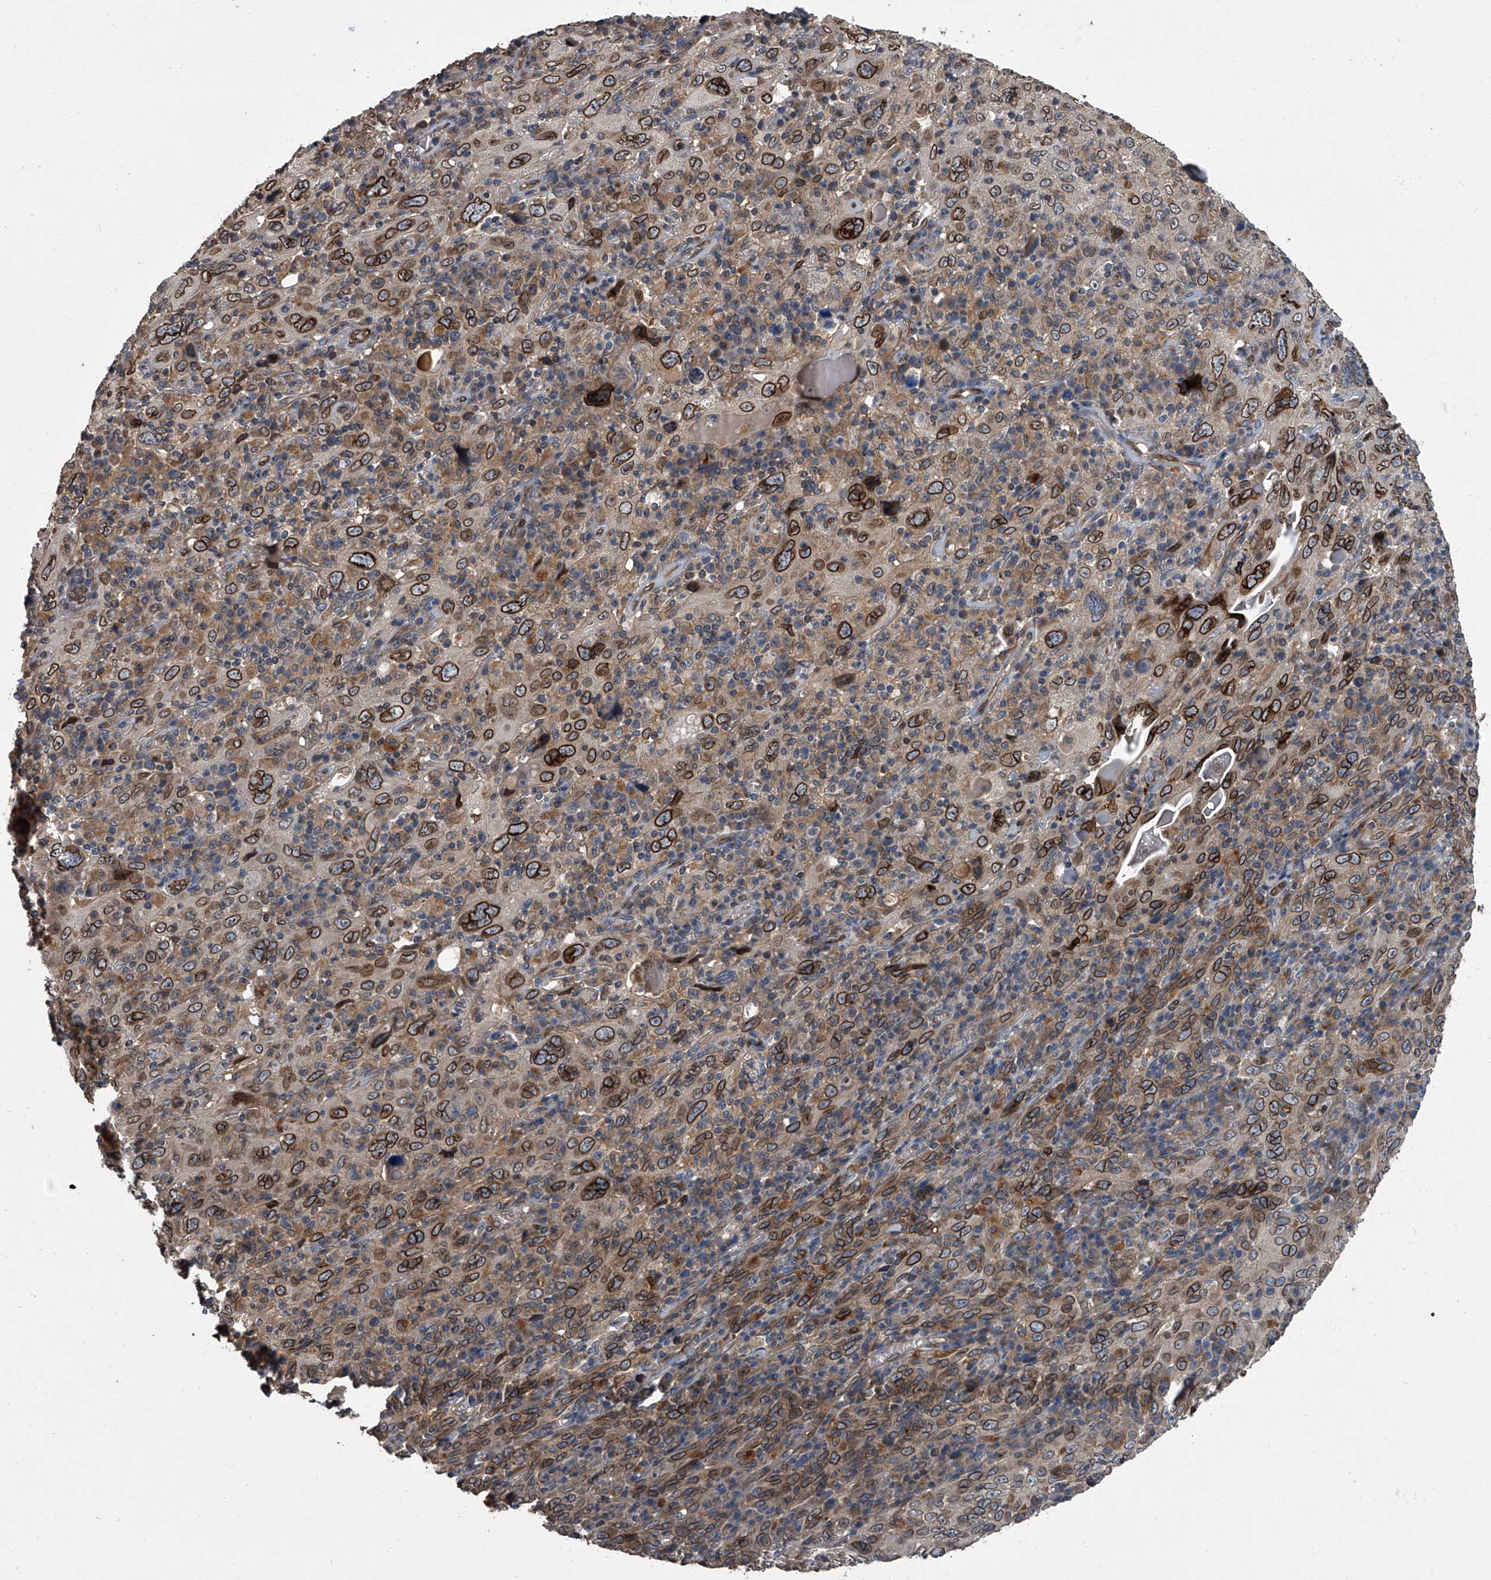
{"staining": {"intensity": "strong", "quantity": ">75%", "location": "cytoplasmic/membranous,nuclear"}, "tissue": "cervical cancer", "cell_type": "Tumor cells", "image_type": "cancer", "snomed": [{"axis": "morphology", "description": "Squamous cell carcinoma, NOS"}, {"axis": "topography", "description": "Cervix"}], "caption": "Protein expression analysis of cervical squamous cell carcinoma shows strong cytoplasmic/membranous and nuclear staining in about >75% of tumor cells.", "gene": "LRRC8C", "patient": {"sex": "female", "age": 46}}